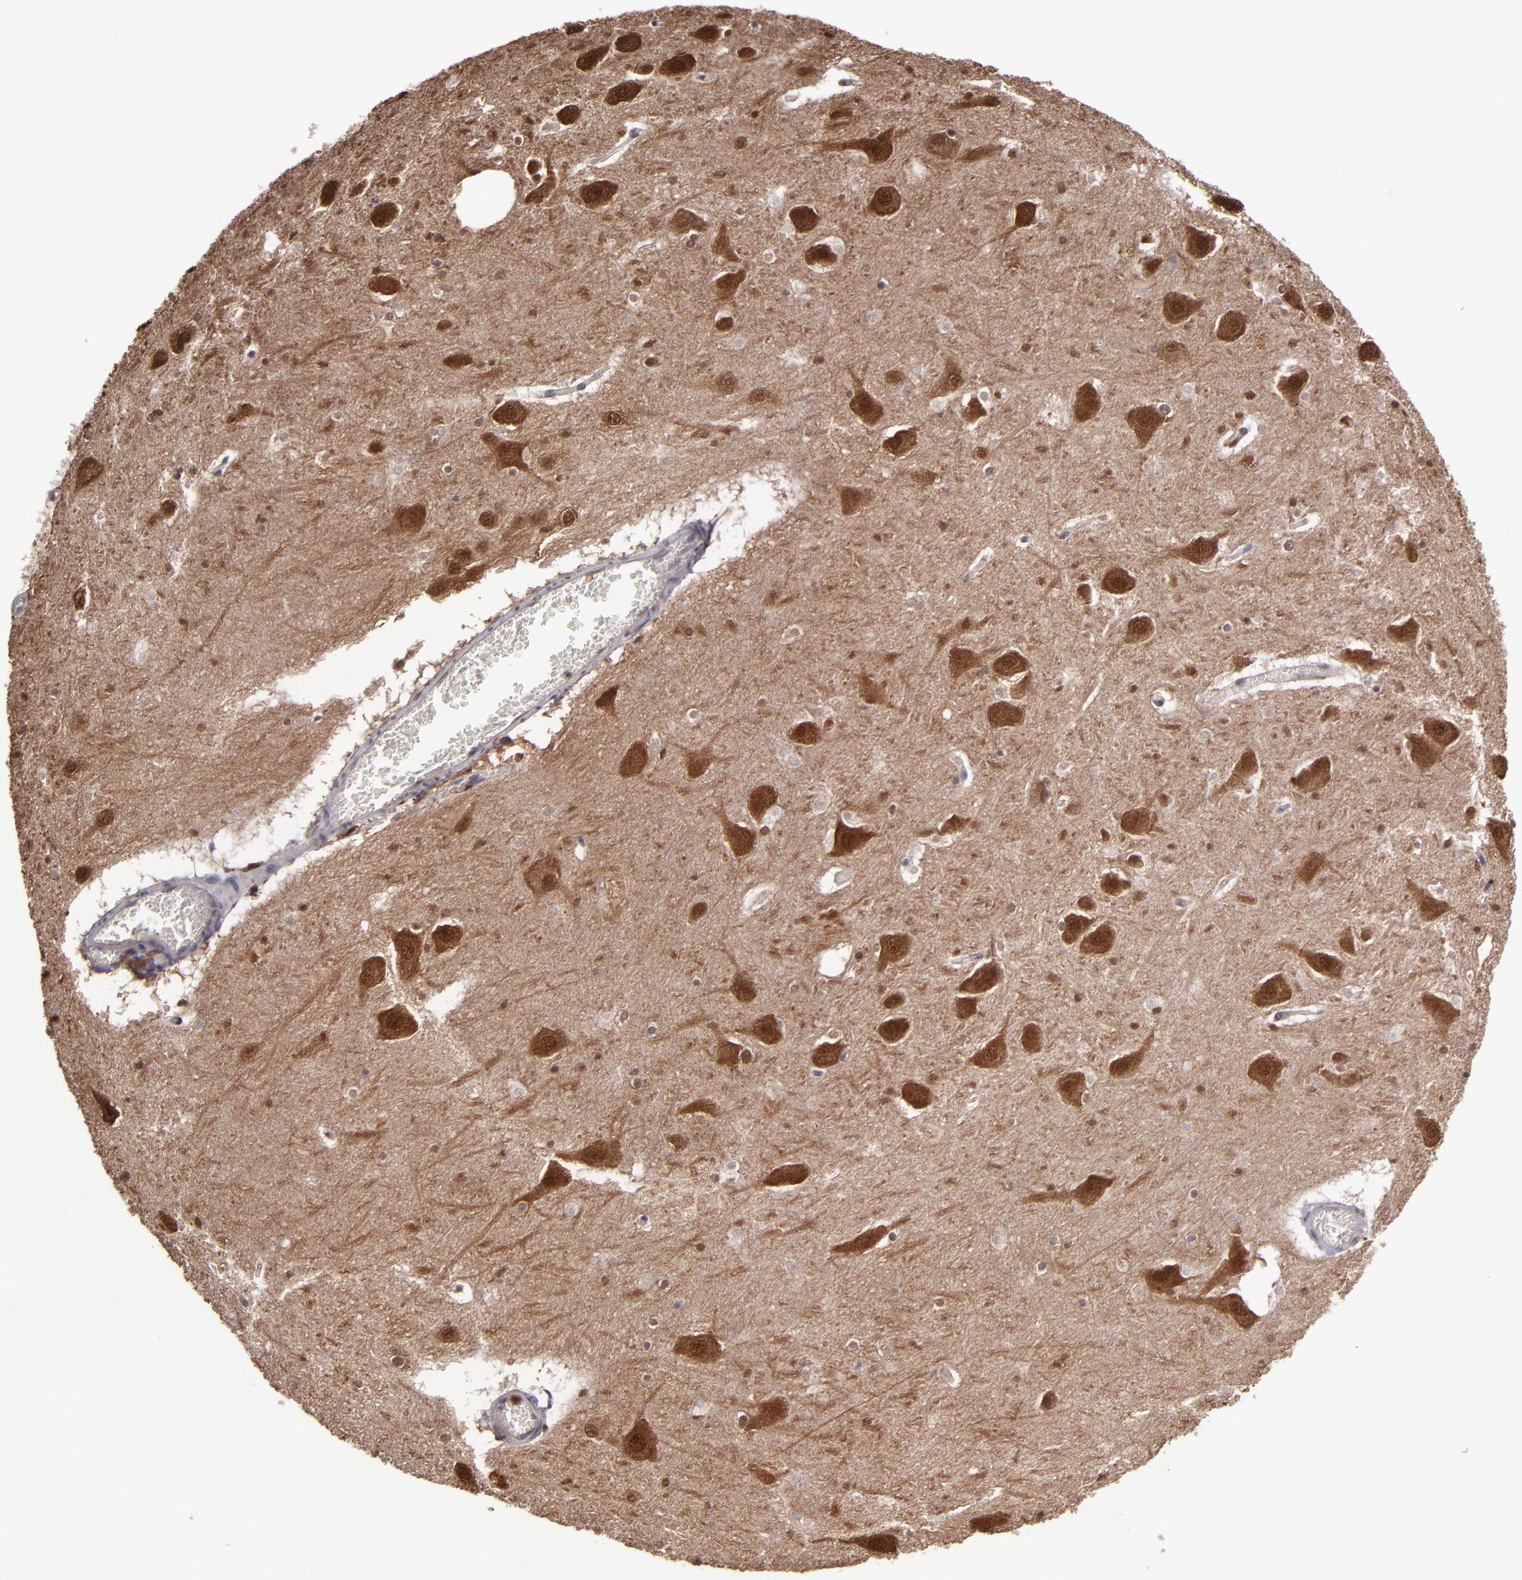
{"staining": {"intensity": "moderate", "quantity": "<25%", "location": "nuclear"}, "tissue": "hippocampus", "cell_type": "Glial cells", "image_type": "normal", "snomed": [{"axis": "morphology", "description": "Normal tissue, NOS"}, {"axis": "topography", "description": "Hippocampus"}], "caption": "Protein positivity by IHC demonstrates moderate nuclear expression in approximately <25% of glial cells in unremarkable hippocampus. (Brightfield microscopy of DAB IHC at high magnification).", "gene": "GRB2", "patient": {"sex": "male", "age": 45}}